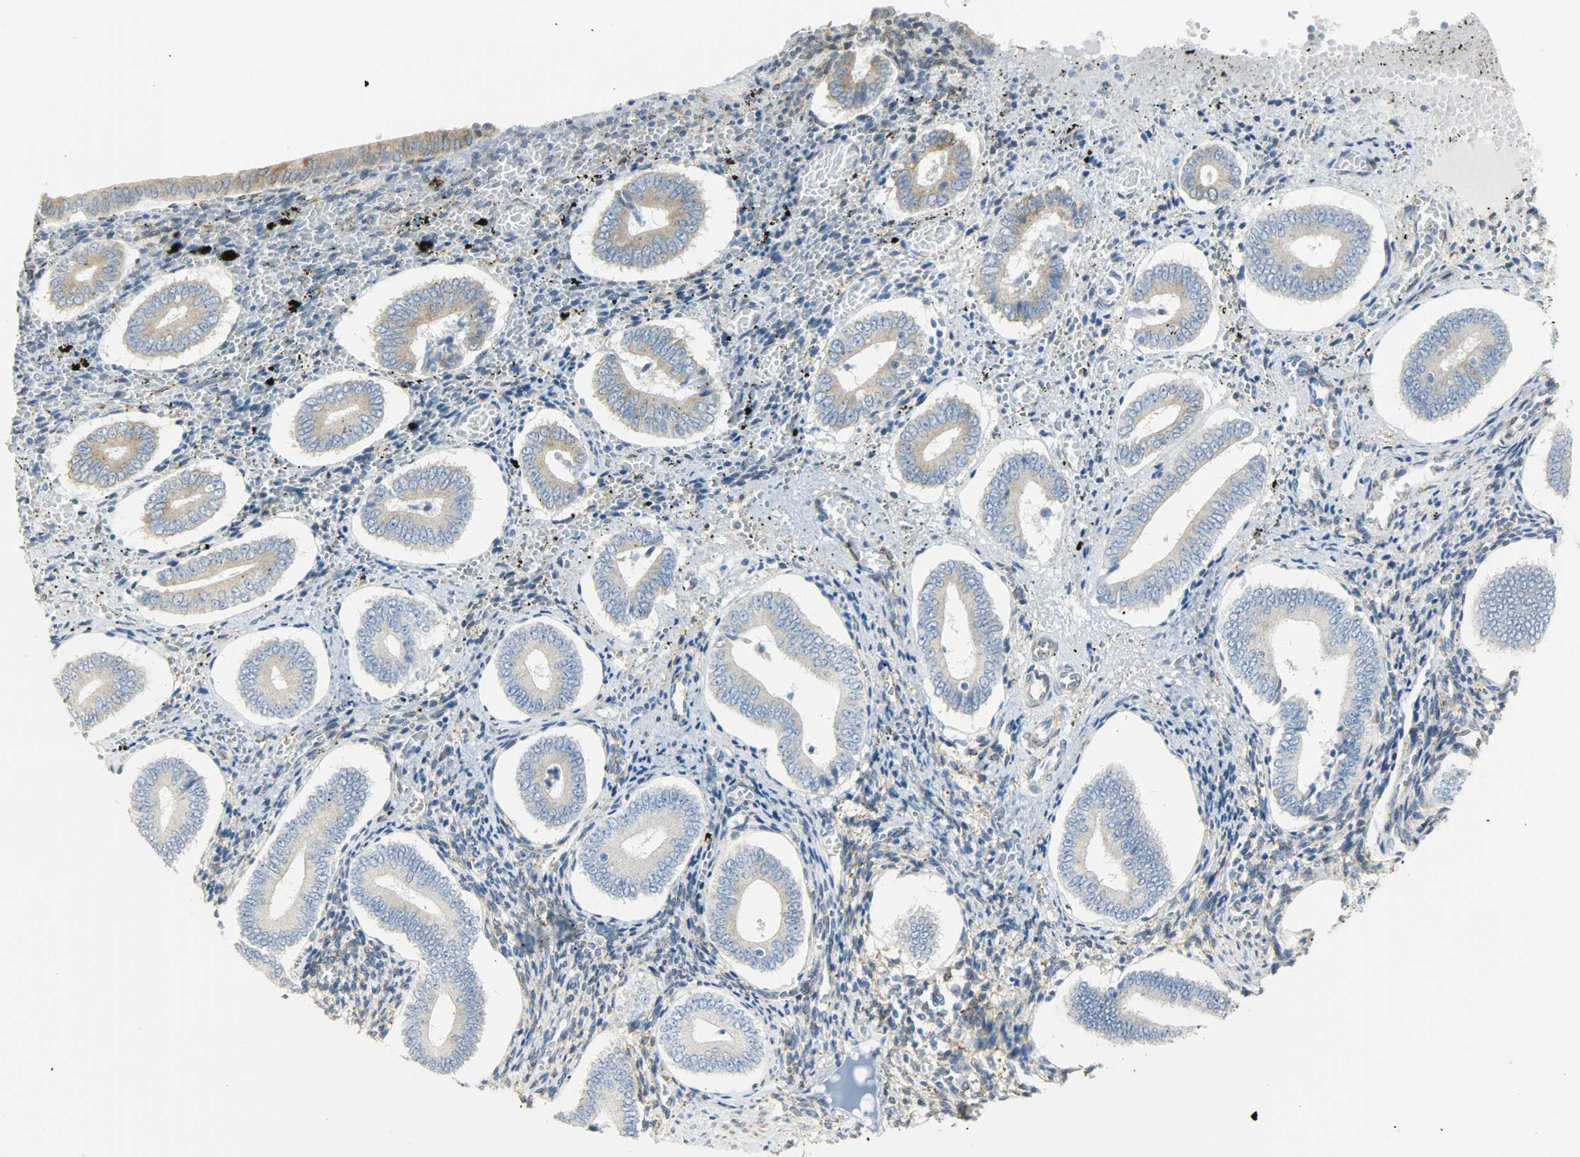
{"staining": {"intensity": "strong", "quantity": "25%-75%", "location": "cytoplasmic/membranous"}, "tissue": "endometrium", "cell_type": "Cells in endometrial stroma", "image_type": "normal", "snomed": [{"axis": "morphology", "description": "Normal tissue, NOS"}, {"axis": "topography", "description": "Endometrium"}], "caption": "Endometrium stained with DAB immunohistochemistry (IHC) exhibits high levels of strong cytoplasmic/membranous staining in approximately 25%-75% of cells in endometrial stroma.", "gene": "PKD2", "patient": {"sex": "female", "age": 42}}